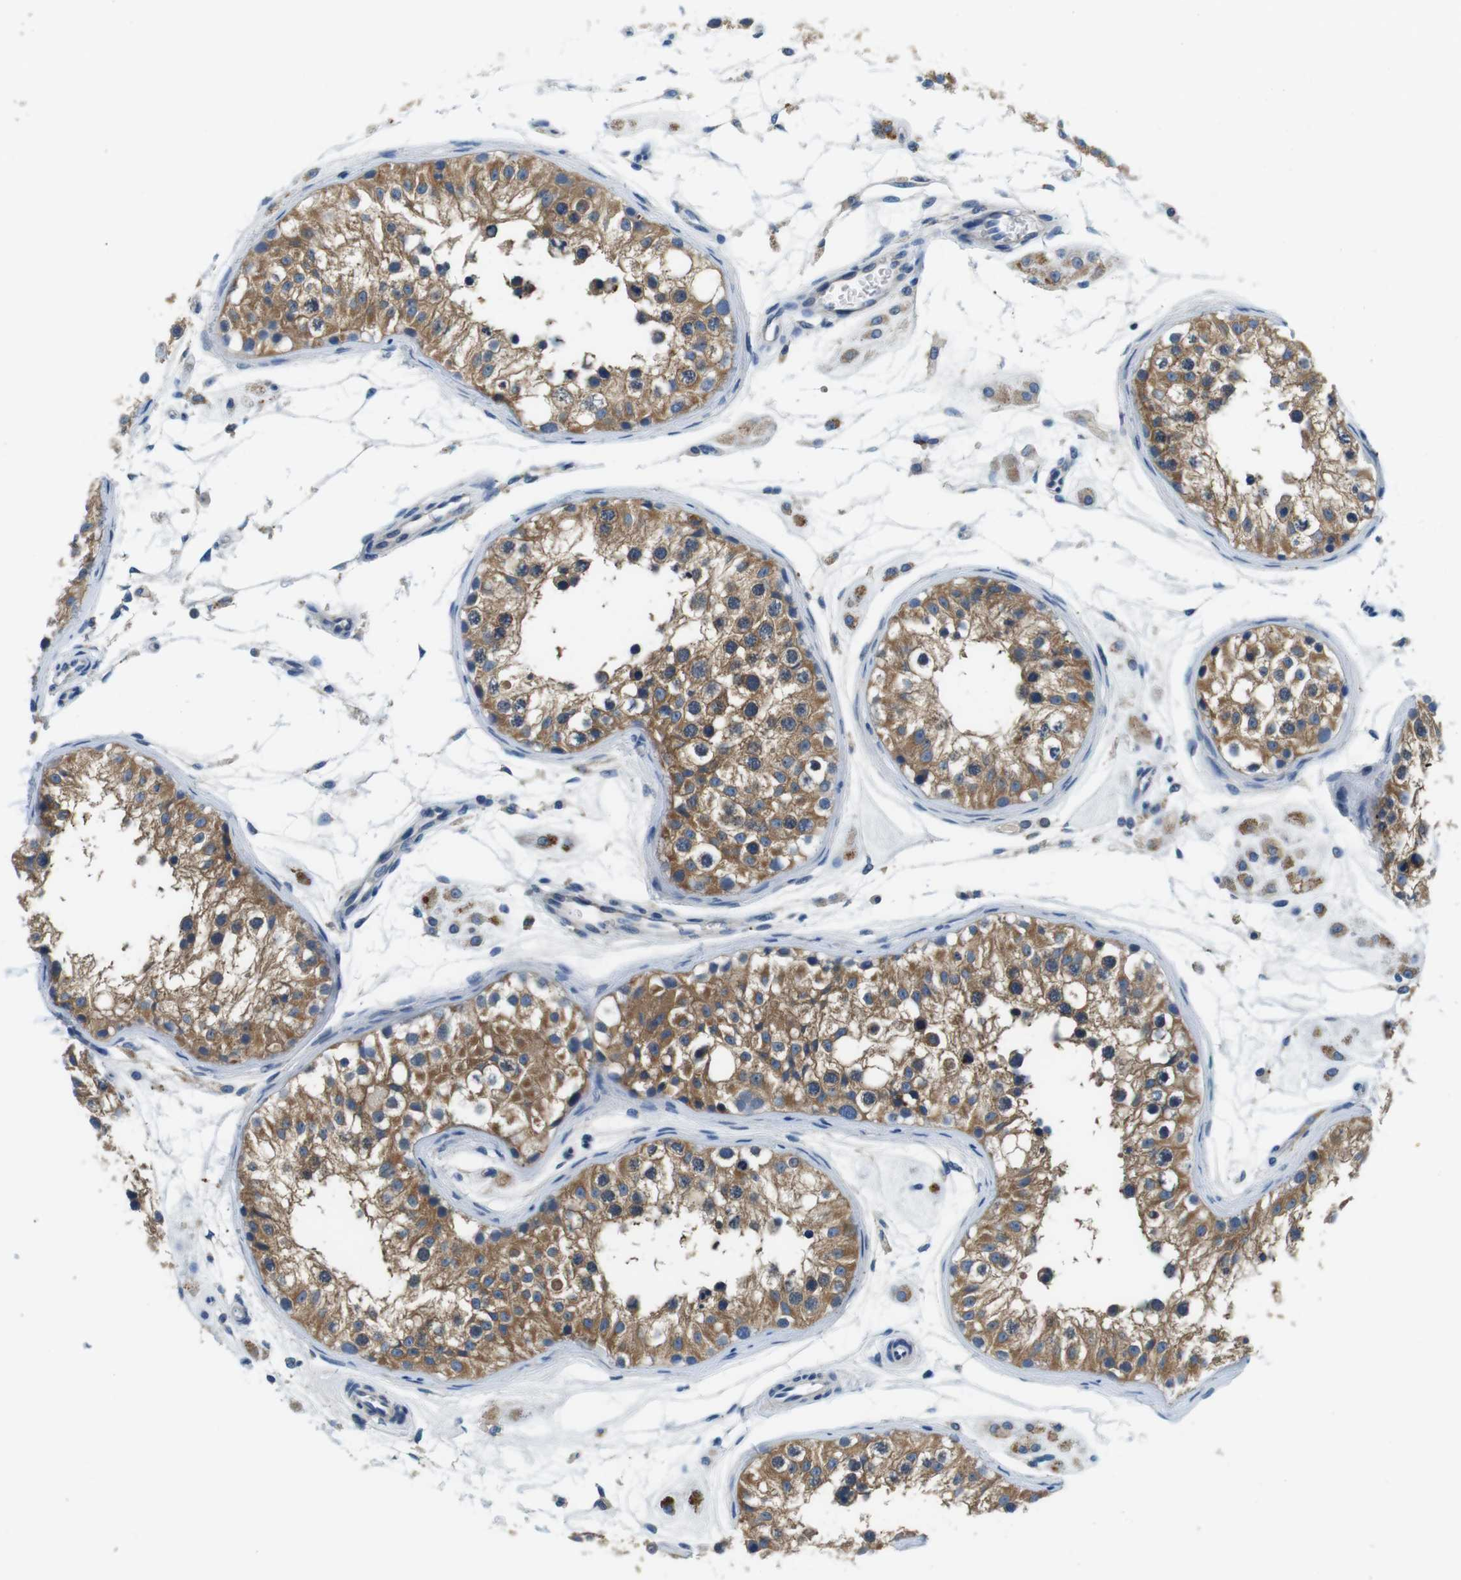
{"staining": {"intensity": "moderate", "quantity": ">75%", "location": "cytoplasmic/membranous"}, "tissue": "testis", "cell_type": "Cells in seminiferous ducts", "image_type": "normal", "snomed": [{"axis": "morphology", "description": "Normal tissue, NOS"}, {"axis": "morphology", "description": "Adenocarcinoma, metastatic, NOS"}, {"axis": "topography", "description": "Testis"}], "caption": "Immunohistochemical staining of unremarkable testis exhibits >75% levels of moderate cytoplasmic/membranous protein staining in about >75% of cells in seminiferous ducts. (brown staining indicates protein expression, while blue staining denotes nuclei).", "gene": "DENND4C", "patient": {"sex": "male", "age": 26}}